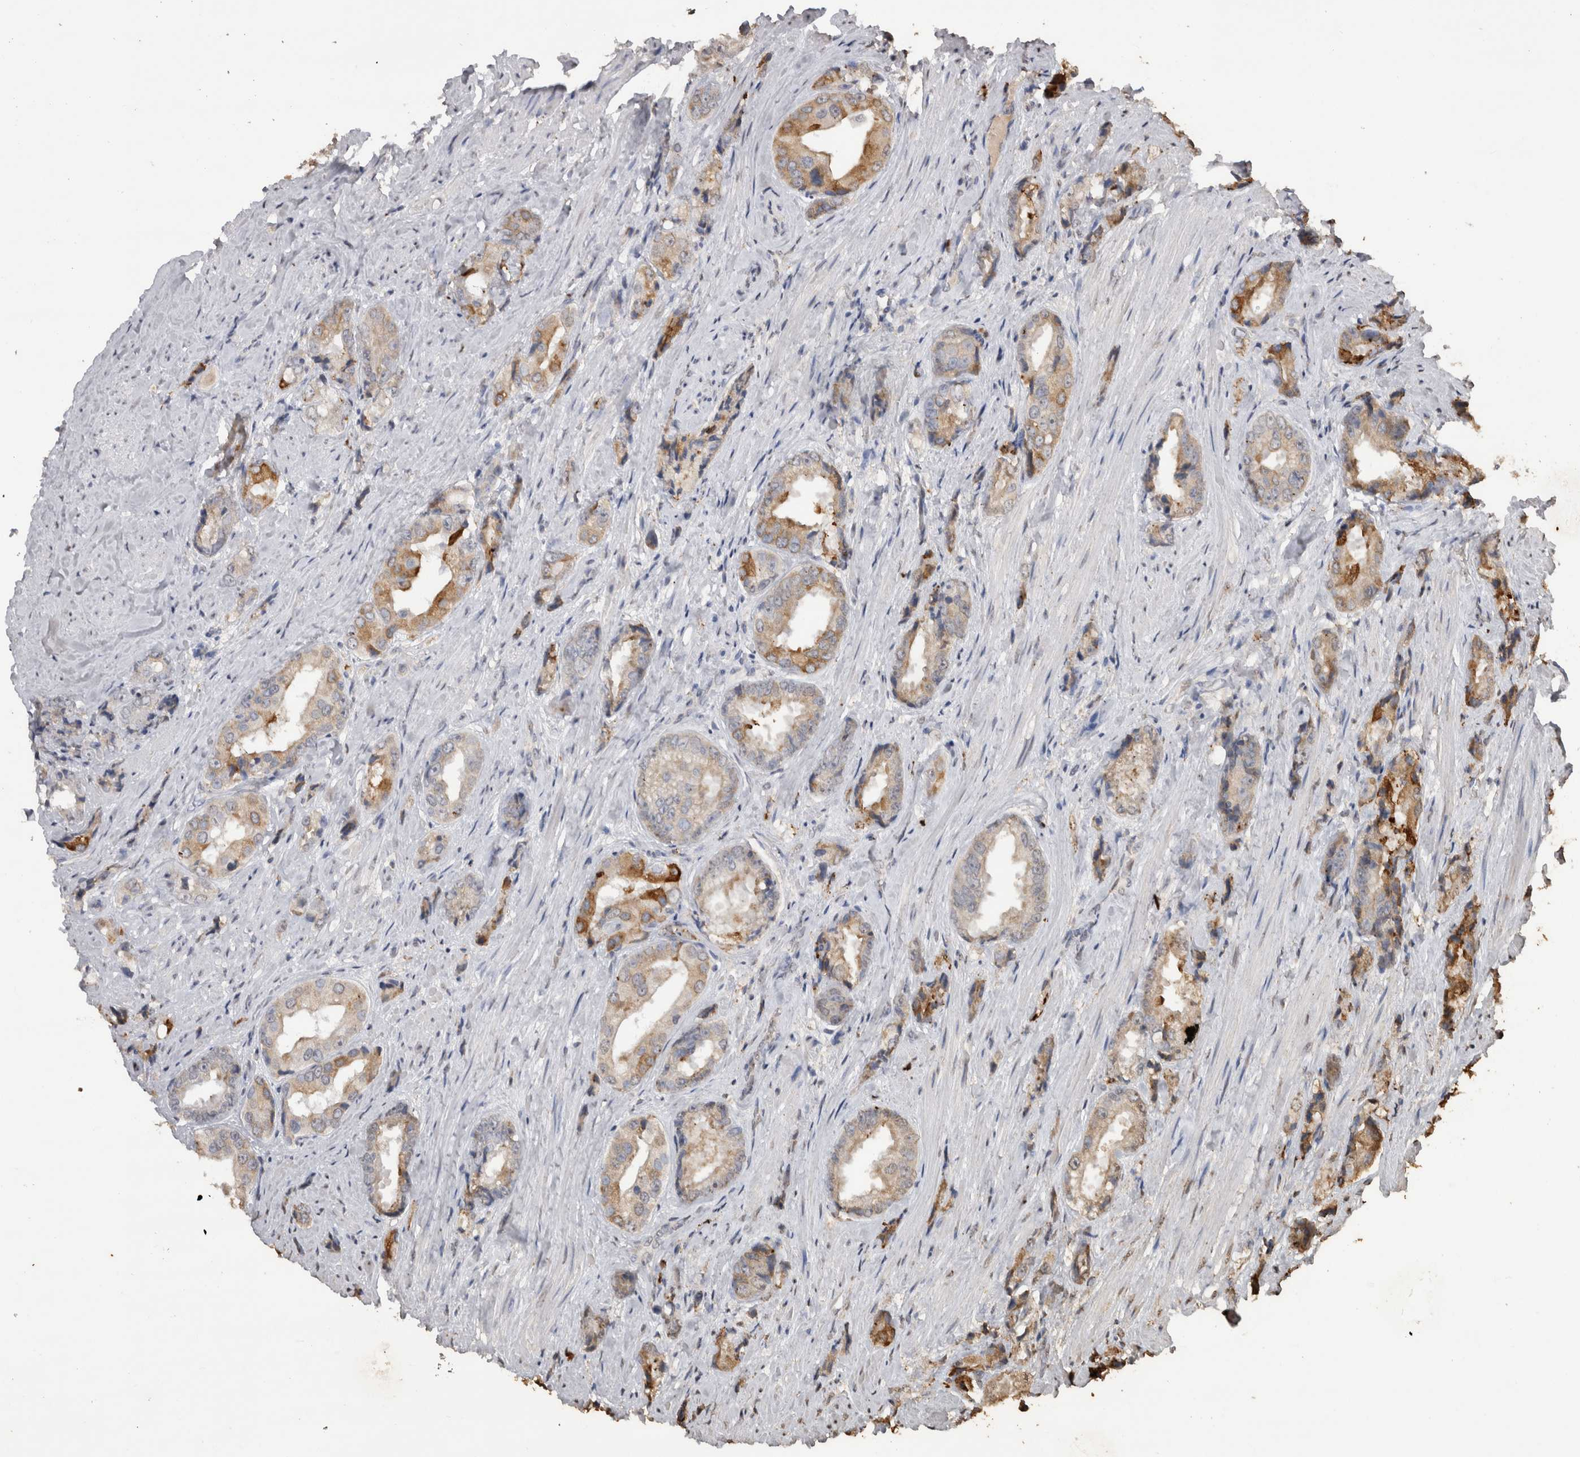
{"staining": {"intensity": "moderate", "quantity": "<25%", "location": "cytoplasmic/membranous"}, "tissue": "prostate cancer", "cell_type": "Tumor cells", "image_type": "cancer", "snomed": [{"axis": "morphology", "description": "Adenocarcinoma, High grade"}, {"axis": "topography", "description": "Prostate"}], "caption": "Protein analysis of prostate cancer tissue exhibits moderate cytoplasmic/membranous expression in about <25% of tumor cells.", "gene": "CRELD2", "patient": {"sex": "male", "age": 61}}